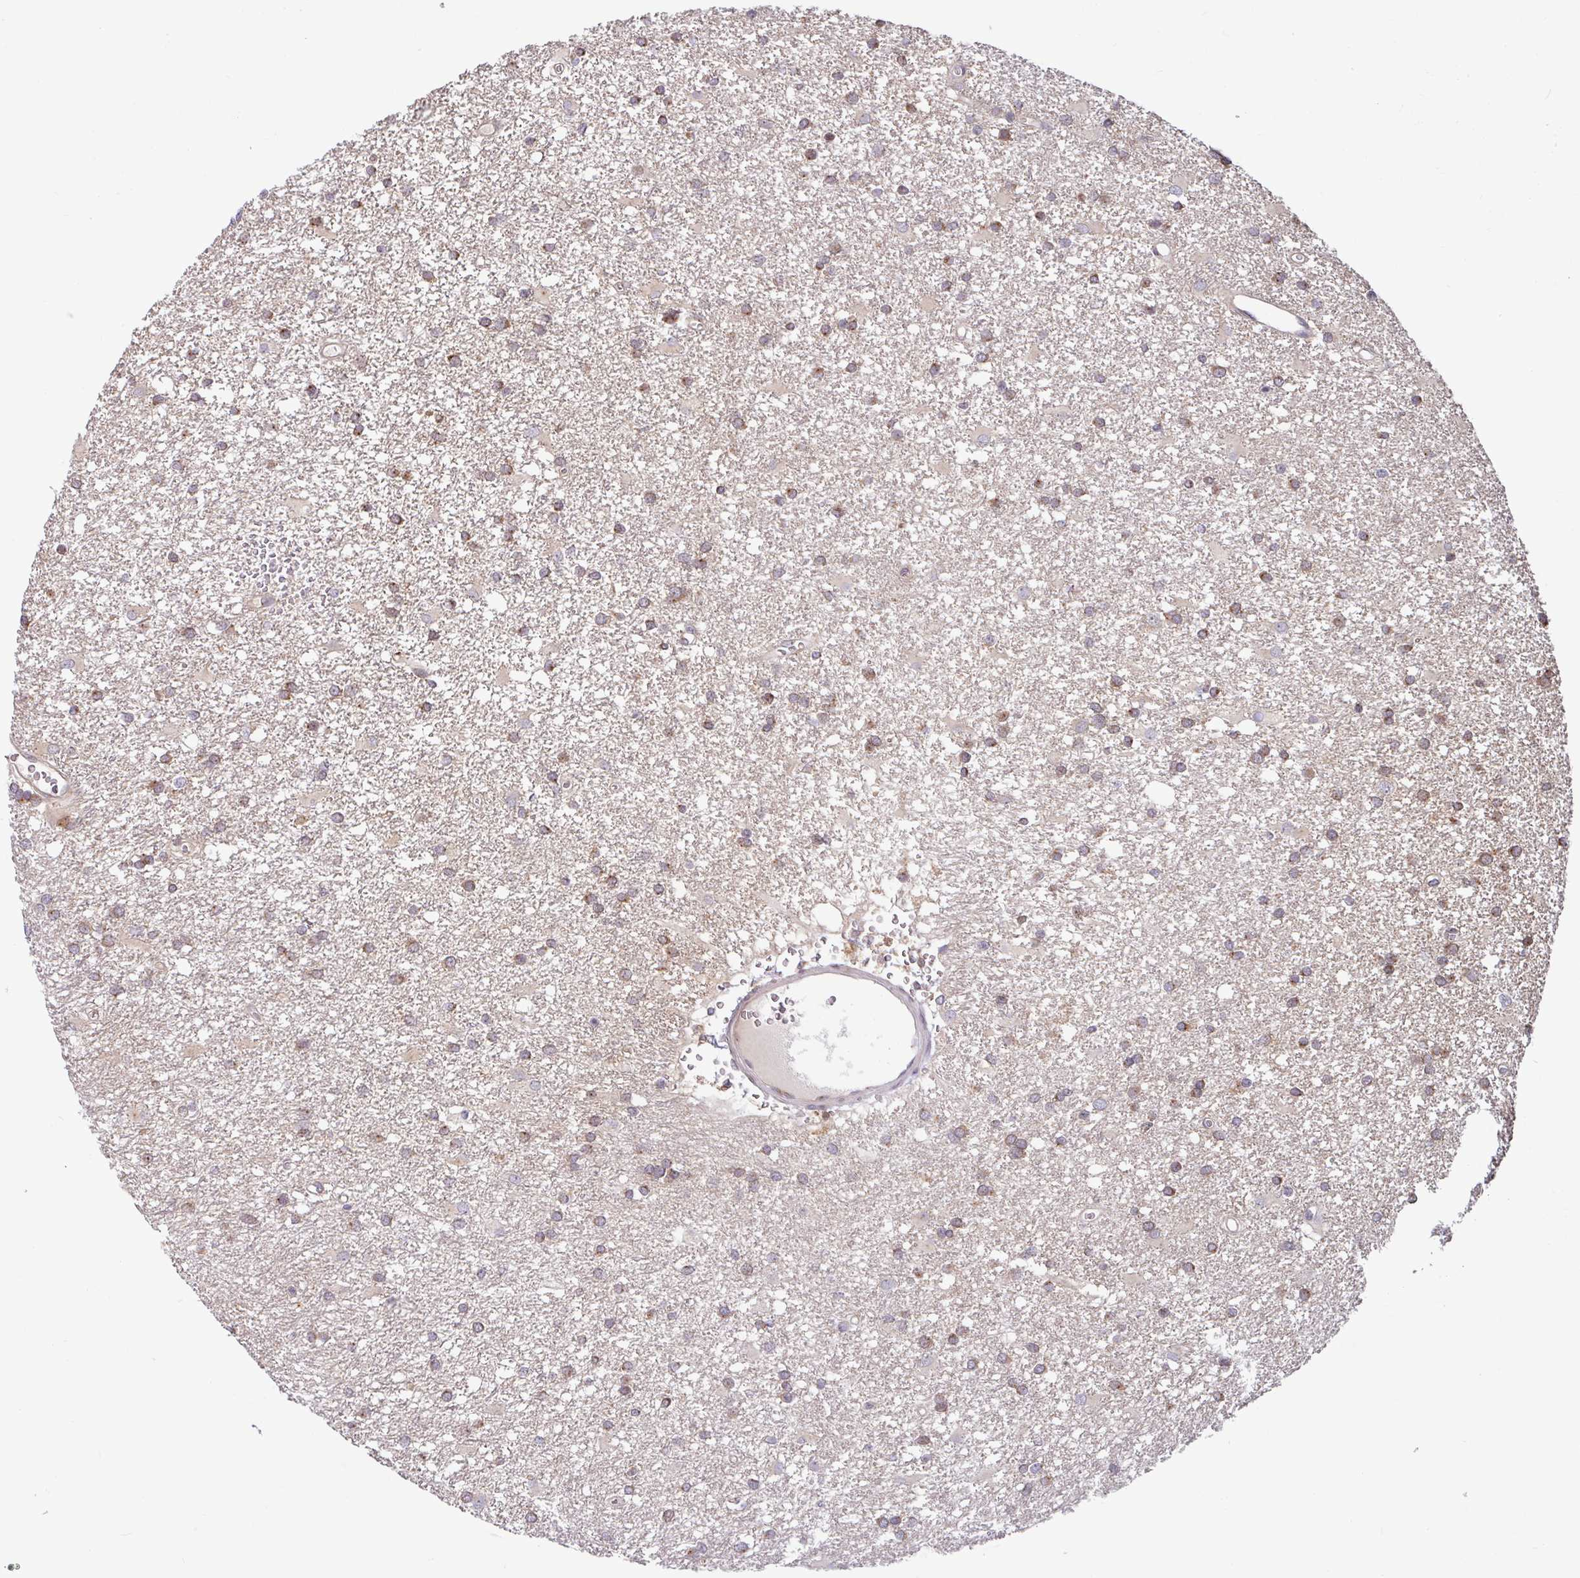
{"staining": {"intensity": "weak", "quantity": "25%-75%", "location": "cytoplasmic/membranous"}, "tissue": "glioma", "cell_type": "Tumor cells", "image_type": "cancer", "snomed": [{"axis": "morphology", "description": "Glioma, malignant, High grade"}, {"axis": "topography", "description": "Brain"}], "caption": "Protein analysis of malignant high-grade glioma tissue exhibits weak cytoplasmic/membranous positivity in approximately 25%-75% of tumor cells. The staining is performed using DAB (3,3'-diaminobenzidine) brown chromogen to label protein expression. The nuclei are counter-stained blue using hematoxylin.", "gene": "SHB", "patient": {"sex": "male", "age": 48}}